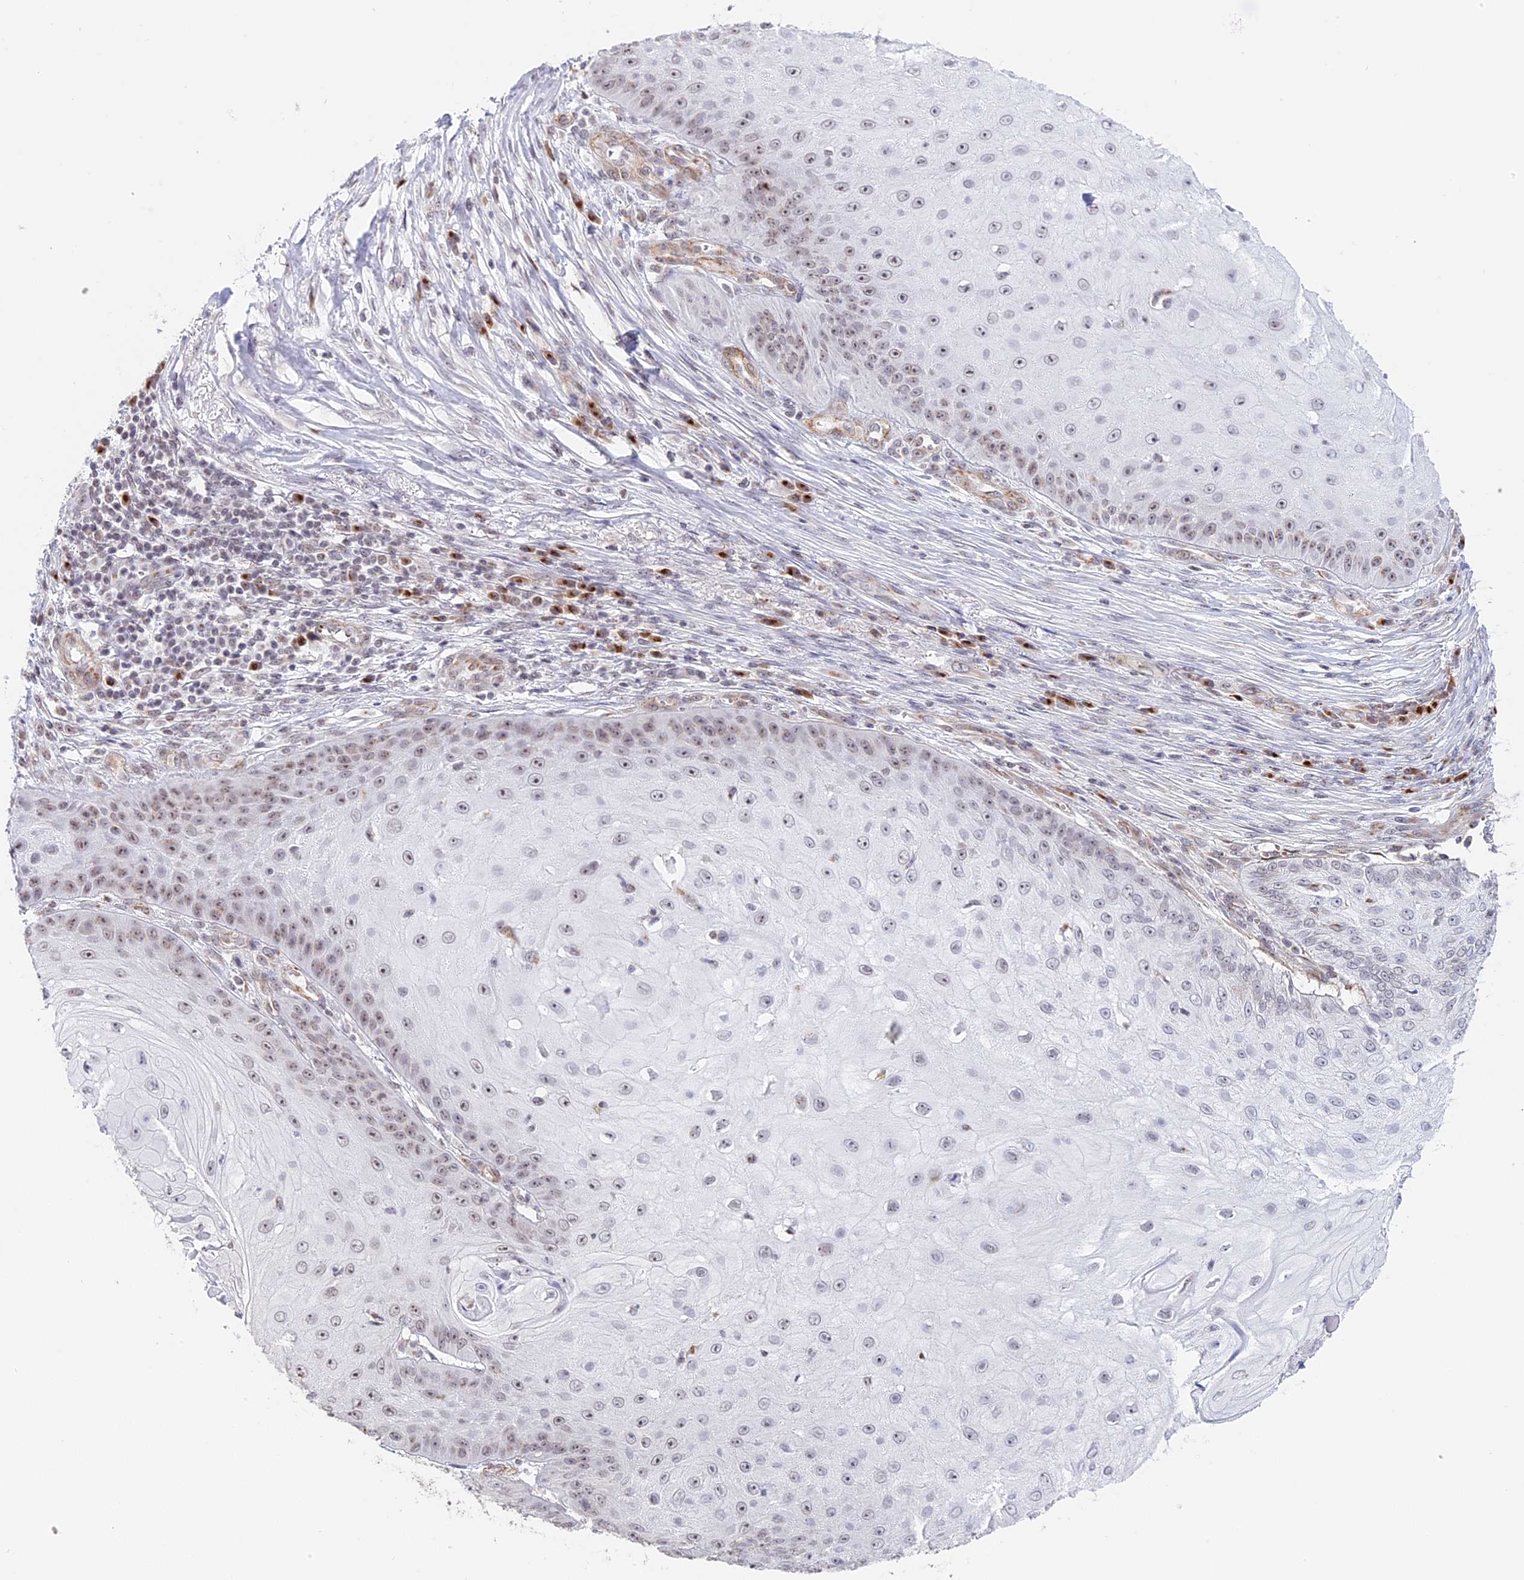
{"staining": {"intensity": "weak", "quantity": "25%-75%", "location": "nuclear"}, "tissue": "skin cancer", "cell_type": "Tumor cells", "image_type": "cancer", "snomed": [{"axis": "morphology", "description": "Squamous cell carcinoma, NOS"}, {"axis": "topography", "description": "Skin"}], "caption": "Protein staining by immunohistochemistry demonstrates weak nuclear positivity in about 25%-75% of tumor cells in skin cancer.", "gene": "HEATR5B", "patient": {"sex": "male", "age": 70}}